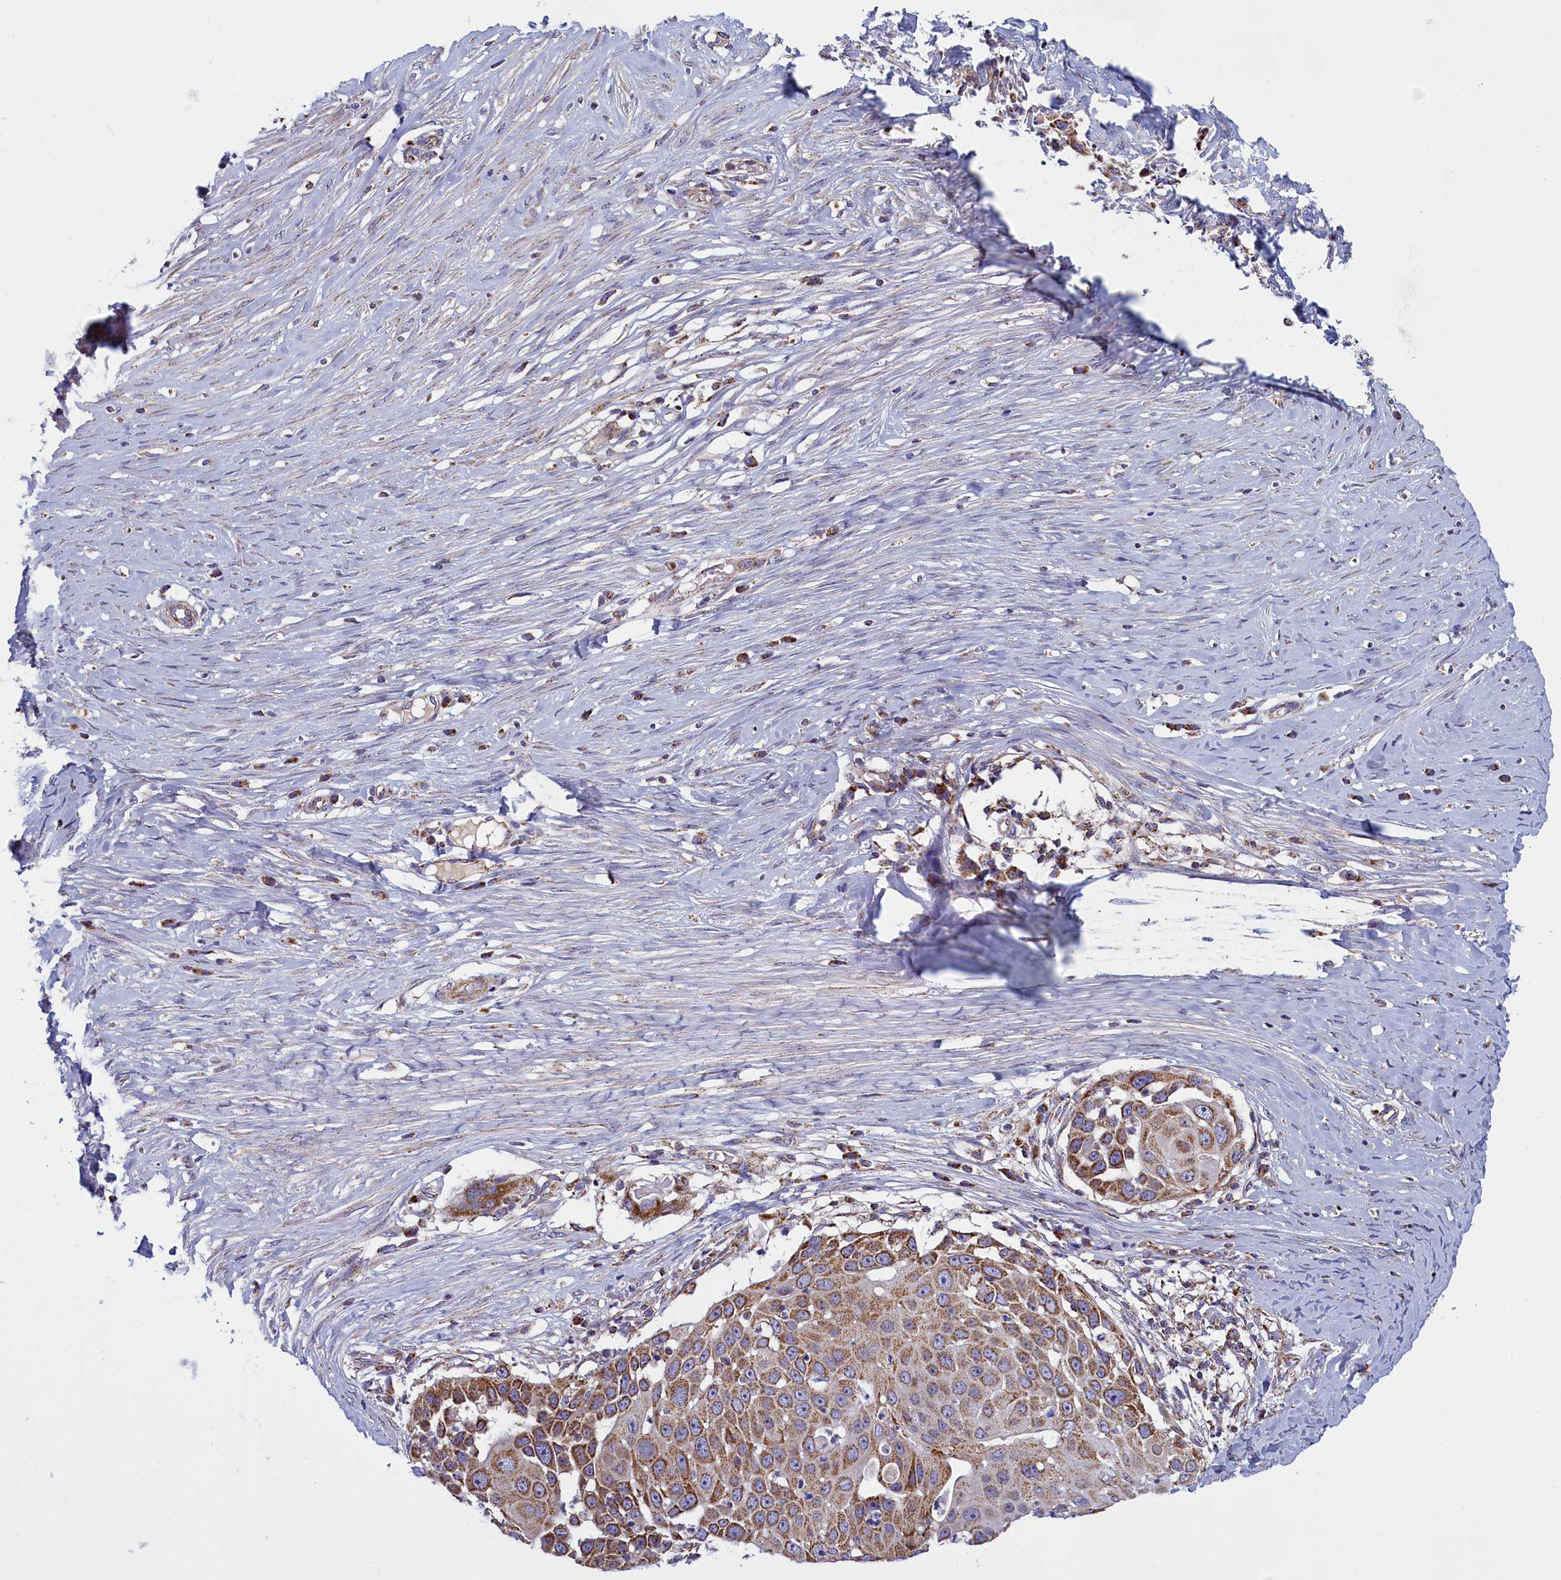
{"staining": {"intensity": "moderate", "quantity": "25%-75%", "location": "cytoplasmic/membranous"}, "tissue": "skin cancer", "cell_type": "Tumor cells", "image_type": "cancer", "snomed": [{"axis": "morphology", "description": "Squamous cell carcinoma, NOS"}, {"axis": "topography", "description": "Skin"}], "caption": "This histopathology image exhibits IHC staining of human skin cancer (squamous cell carcinoma), with medium moderate cytoplasmic/membranous staining in approximately 25%-75% of tumor cells.", "gene": "IFT122", "patient": {"sex": "female", "age": 44}}